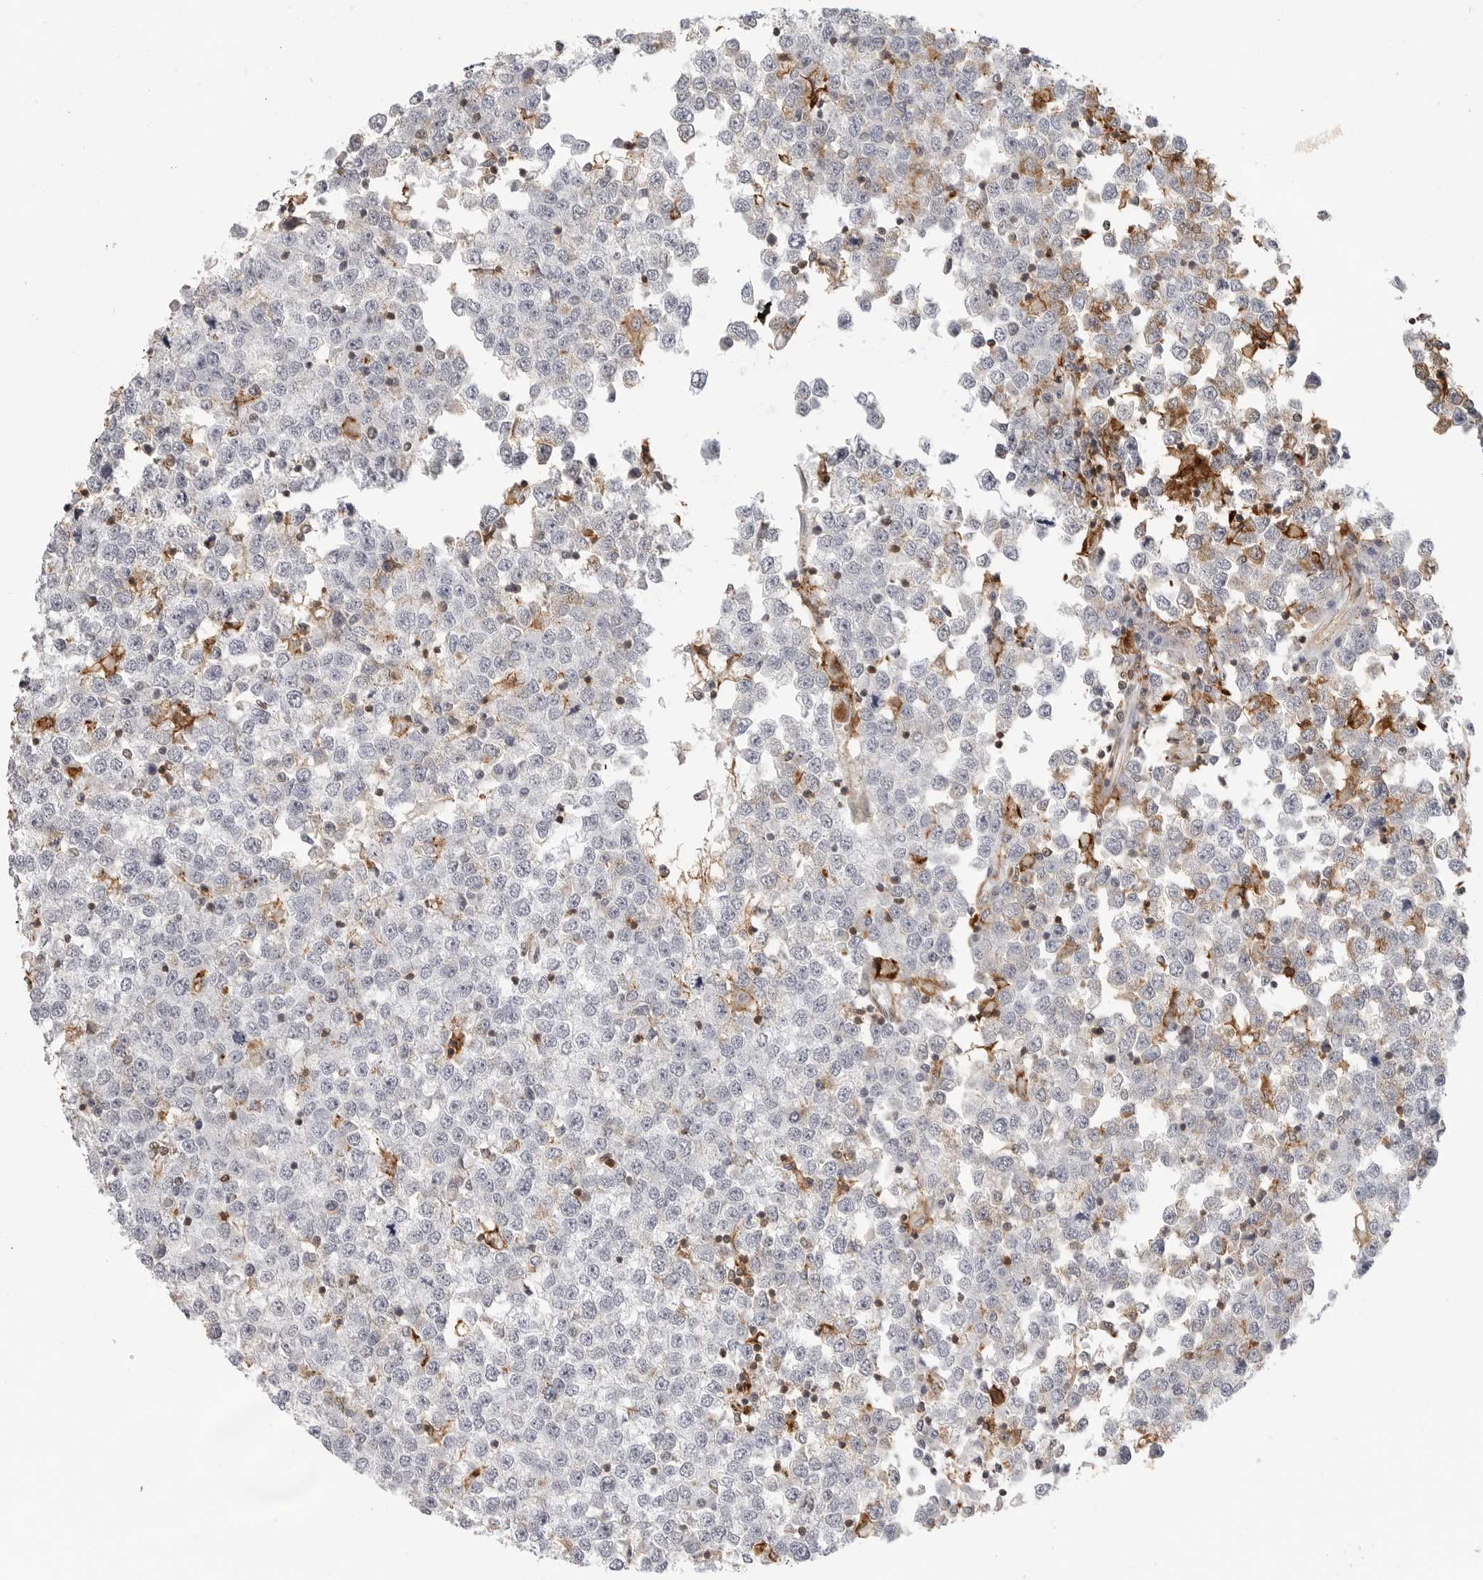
{"staining": {"intensity": "negative", "quantity": "none", "location": "none"}, "tissue": "testis cancer", "cell_type": "Tumor cells", "image_type": "cancer", "snomed": [{"axis": "morphology", "description": "Seminoma, NOS"}, {"axis": "topography", "description": "Testis"}], "caption": "The micrograph displays no staining of tumor cells in testis cancer.", "gene": "ANXA11", "patient": {"sex": "male", "age": 65}}